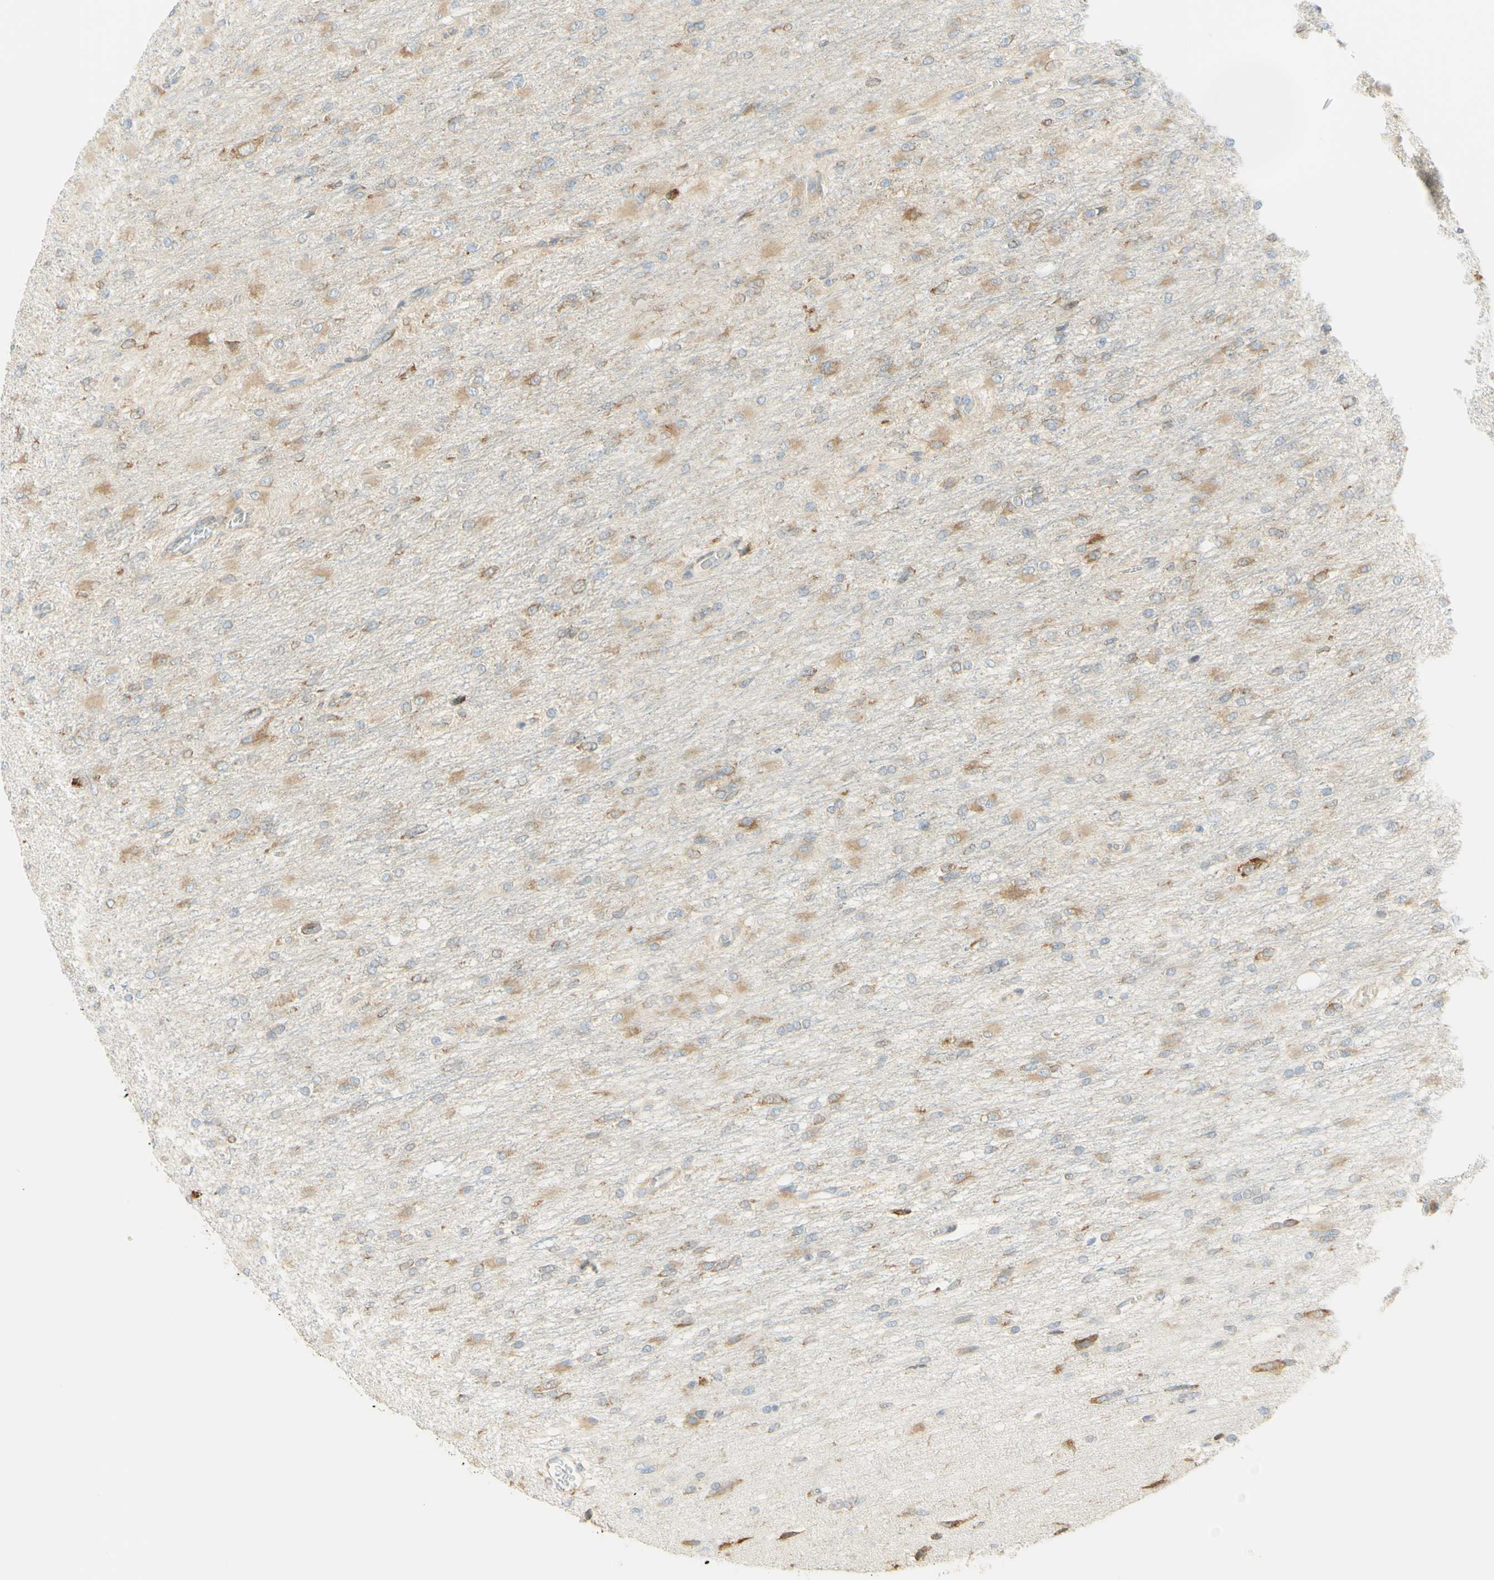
{"staining": {"intensity": "moderate", "quantity": "25%-75%", "location": "cytoplasmic/membranous"}, "tissue": "glioma", "cell_type": "Tumor cells", "image_type": "cancer", "snomed": [{"axis": "morphology", "description": "Glioma, malignant, High grade"}, {"axis": "topography", "description": "Cerebral cortex"}], "caption": "Human glioma stained with a protein marker shows moderate staining in tumor cells.", "gene": "MANF", "patient": {"sex": "female", "age": 36}}